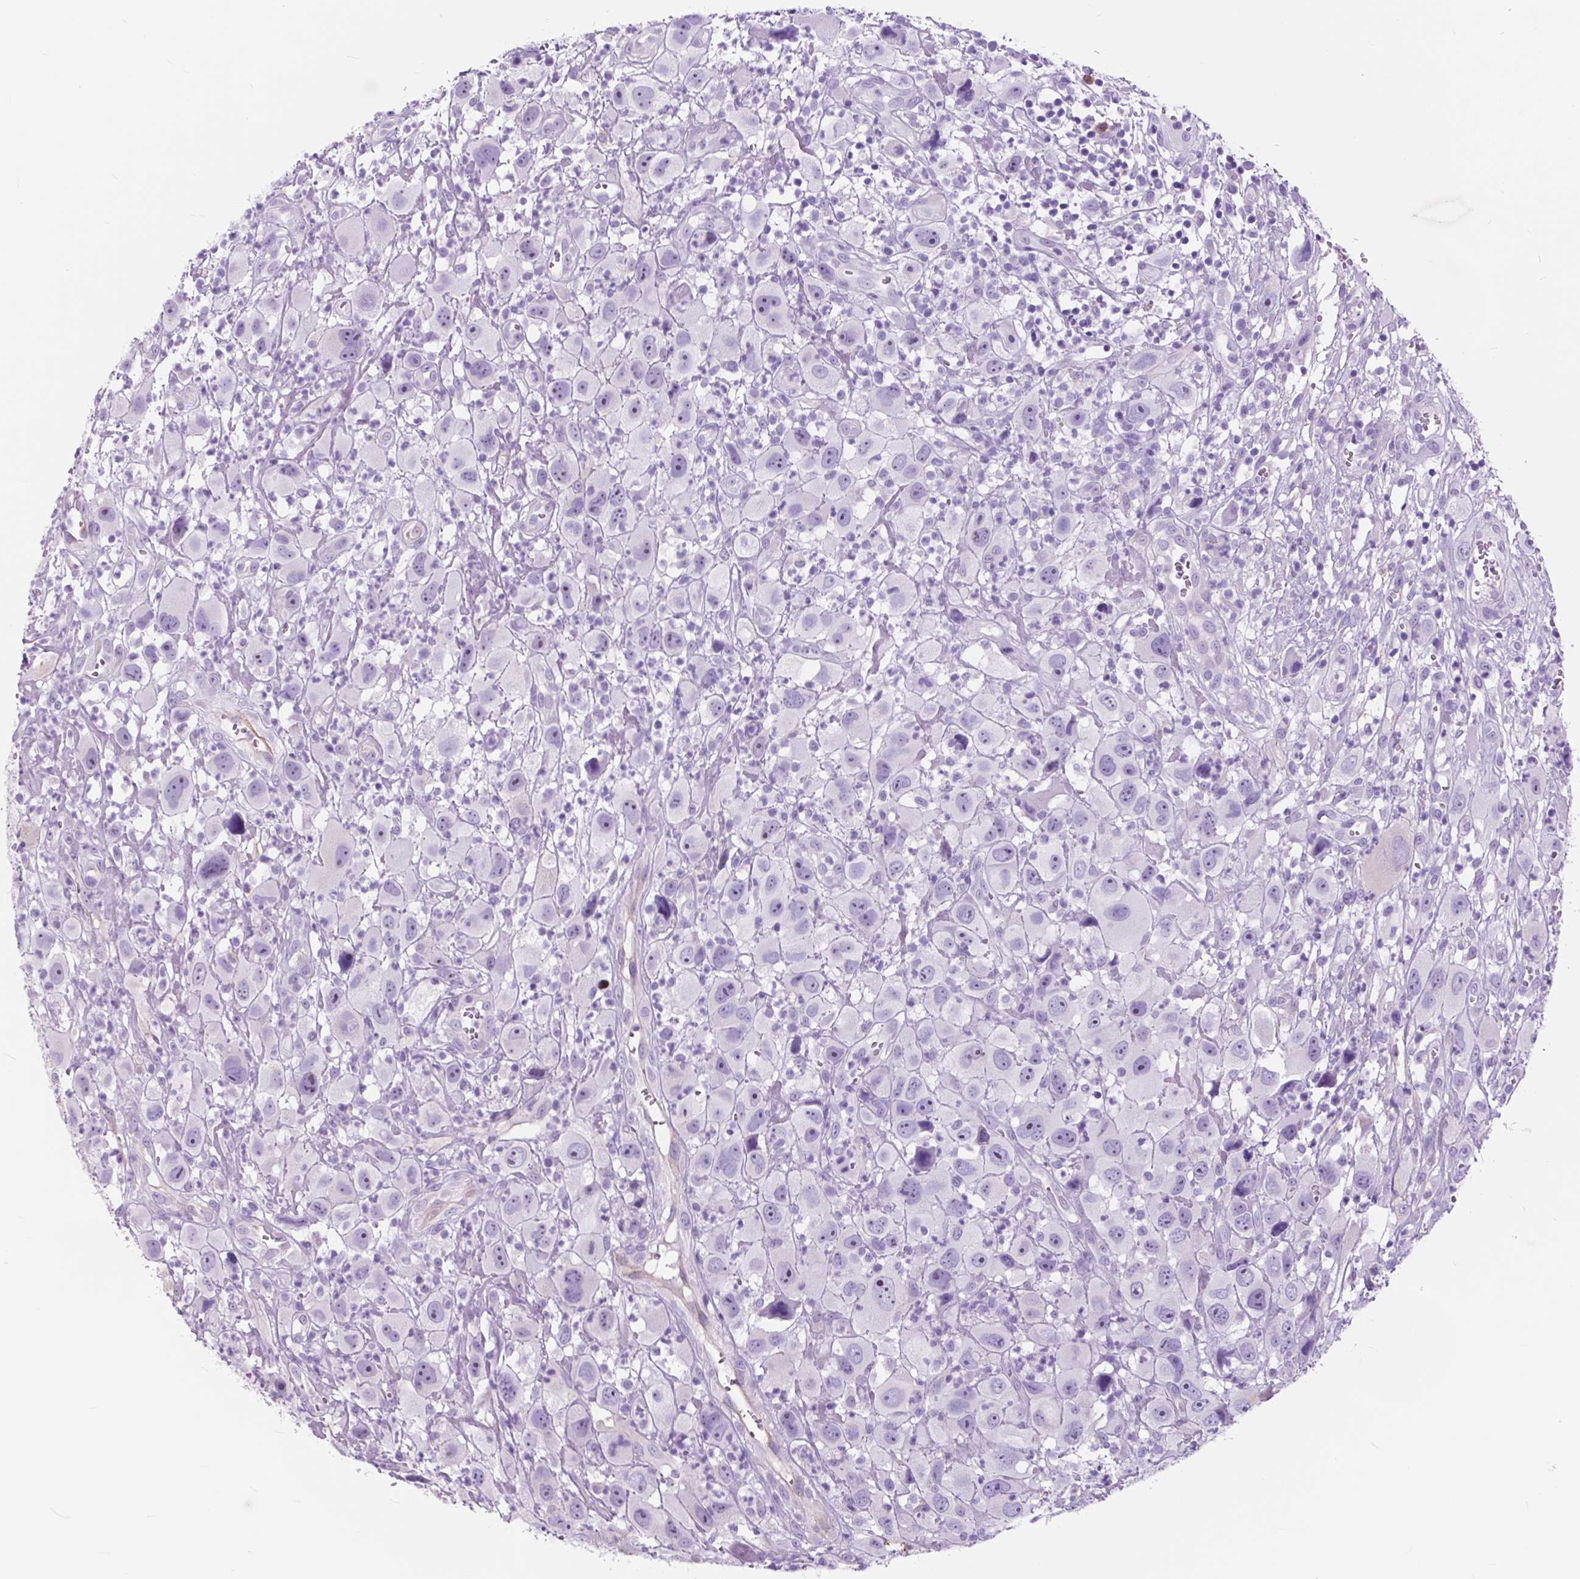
{"staining": {"intensity": "negative", "quantity": "none", "location": "none"}, "tissue": "head and neck cancer", "cell_type": "Tumor cells", "image_type": "cancer", "snomed": [{"axis": "morphology", "description": "Squamous cell carcinoma, NOS"}, {"axis": "morphology", "description": "Squamous cell carcinoma, metastatic, NOS"}, {"axis": "topography", "description": "Oral tissue"}, {"axis": "topography", "description": "Head-Neck"}], "caption": "An IHC histopathology image of head and neck cancer (squamous cell carcinoma) is shown. There is no staining in tumor cells of head and neck cancer (squamous cell carcinoma). The staining is performed using DAB (3,3'-diaminobenzidine) brown chromogen with nuclei counter-stained in using hematoxylin.", "gene": "FXYD2", "patient": {"sex": "female", "age": 85}}